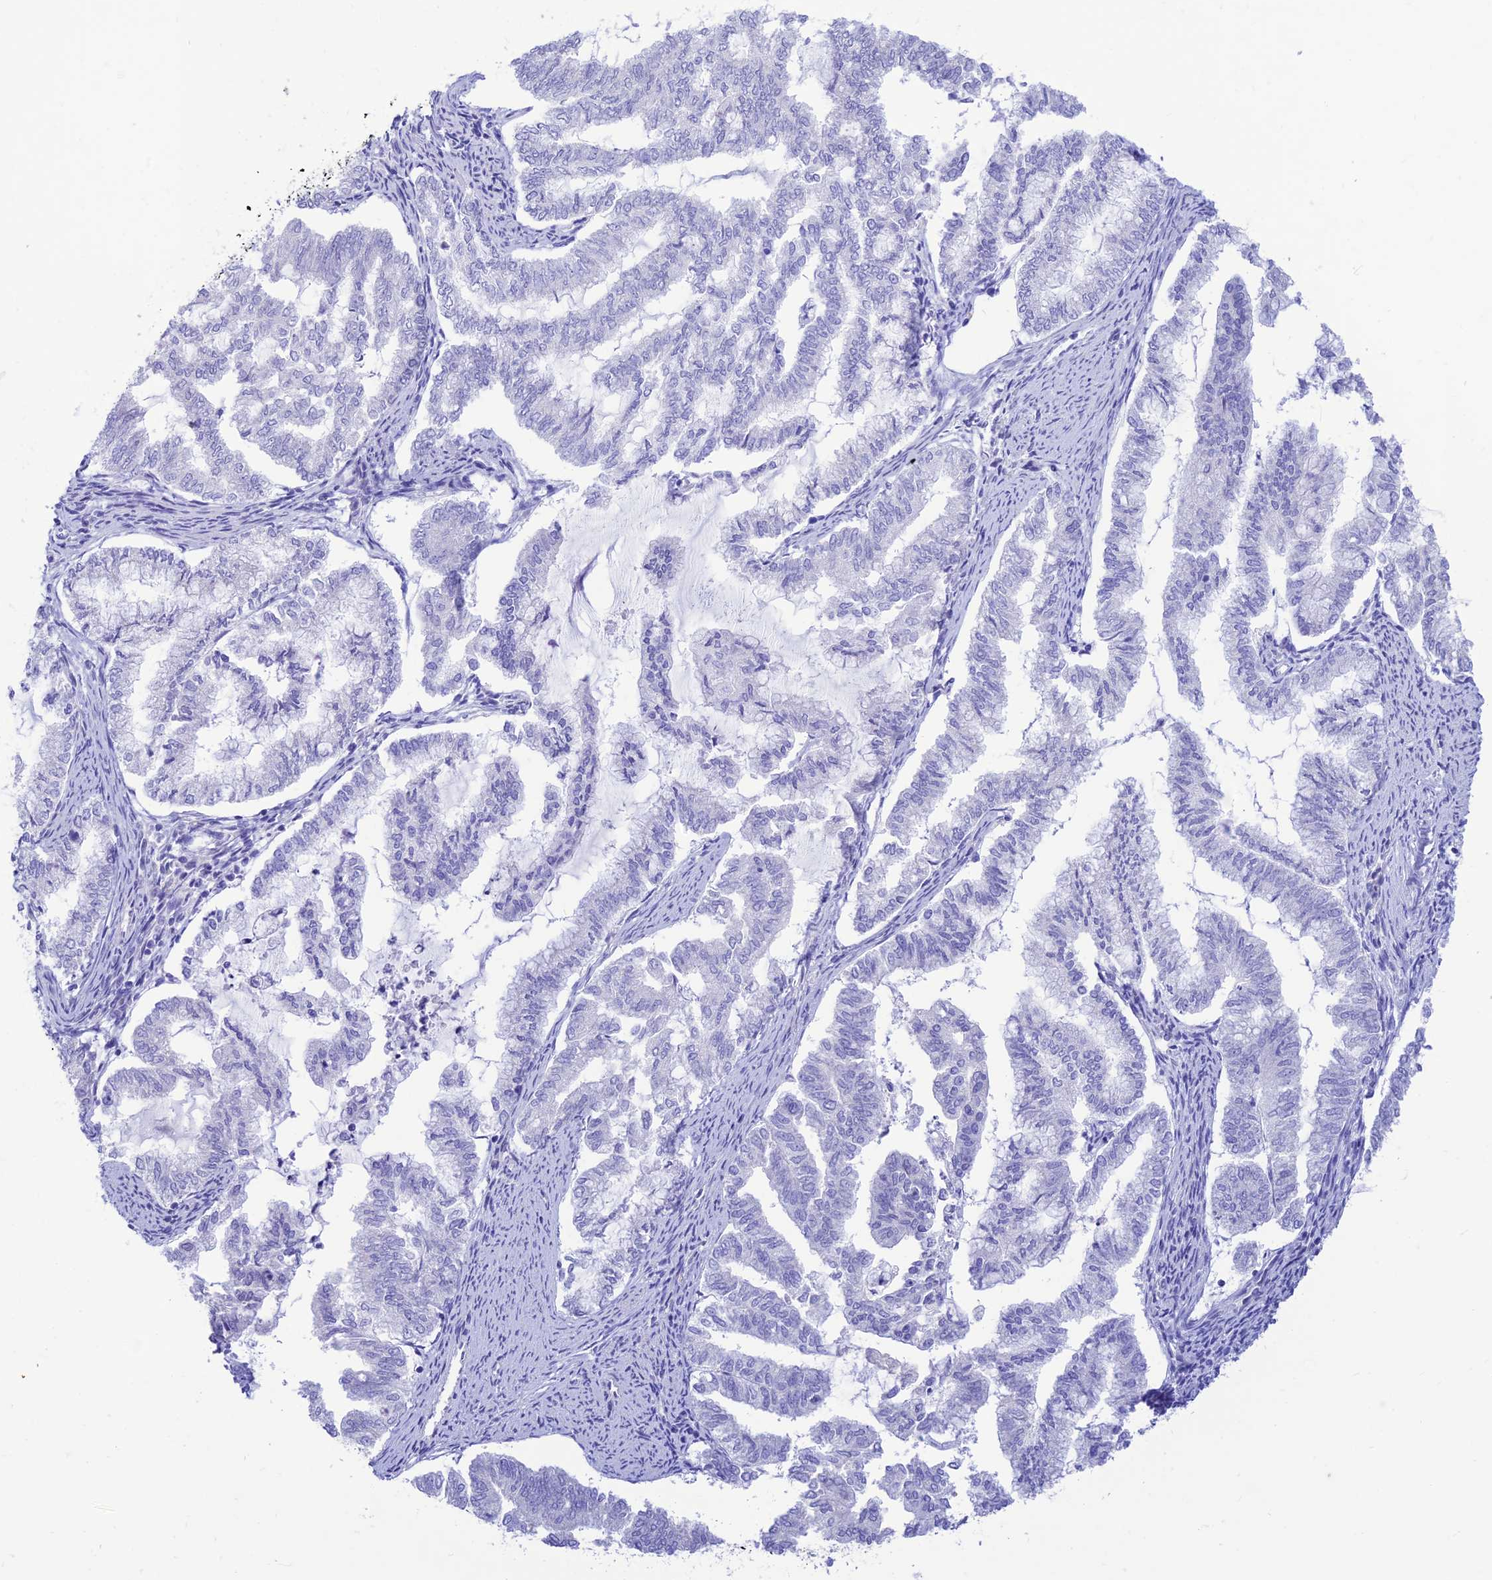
{"staining": {"intensity": "negative", "quantity": "none", "location": "none"}, "tissue": "endometrial cancer", "cell_type": "Tumor cells", "image_type": "cancer", "snomed": [{"axis": "morphology", "description": "Adenocarcinoma, NOS"}, {"axis": "topography", "description": "Endometrium"}], "caption": "Protein analysis of endometrial cancer exhibits no significant positivity in tumor cells.", "gene": "FAM186B", "patient": {"sex": "female", "age": 79}}